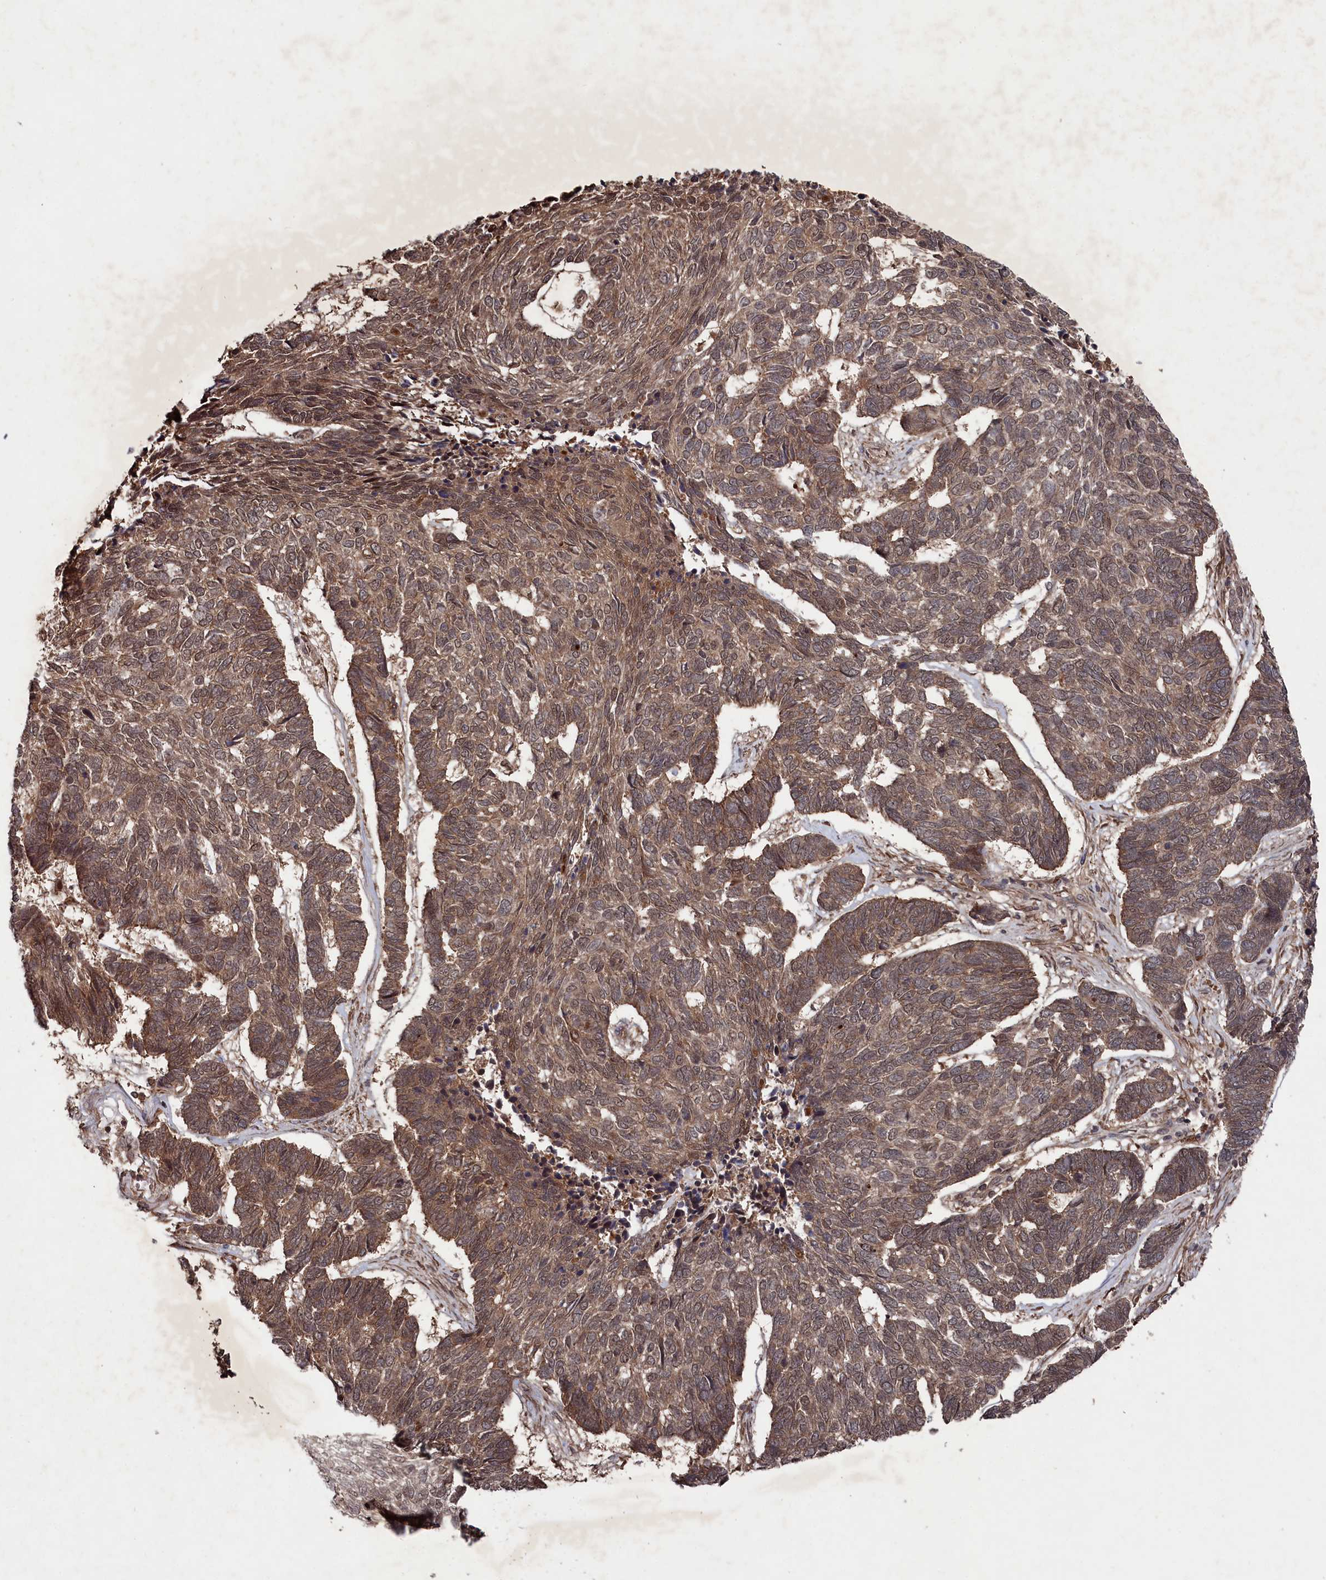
{"staining": {"intensity": "moderate", "quantity": ">75%", "location": "cytoplasmic/membranous,nuclear"}, "tissue": "skin cancer", "cell_type": "Tumor cells", "image_type": "cancer", "snomed": [{"axis": "morphology", "description": "Basal cell carcinoma"}, {"axis": "topography", "description": "Skin"}], "caption": "Tumor cells demonstrate medium levels of moderate cytoplasmic/membranous and nuclear positivity in approximately >75% of cells in basal cell carcinoma (skin). (Stains: DAB in brown, nuclei in blue, Microscopy: brightfield microscopy at high magnification).", "gene": "BORCS7", "patient": {"sex": "female", "age": 65}}